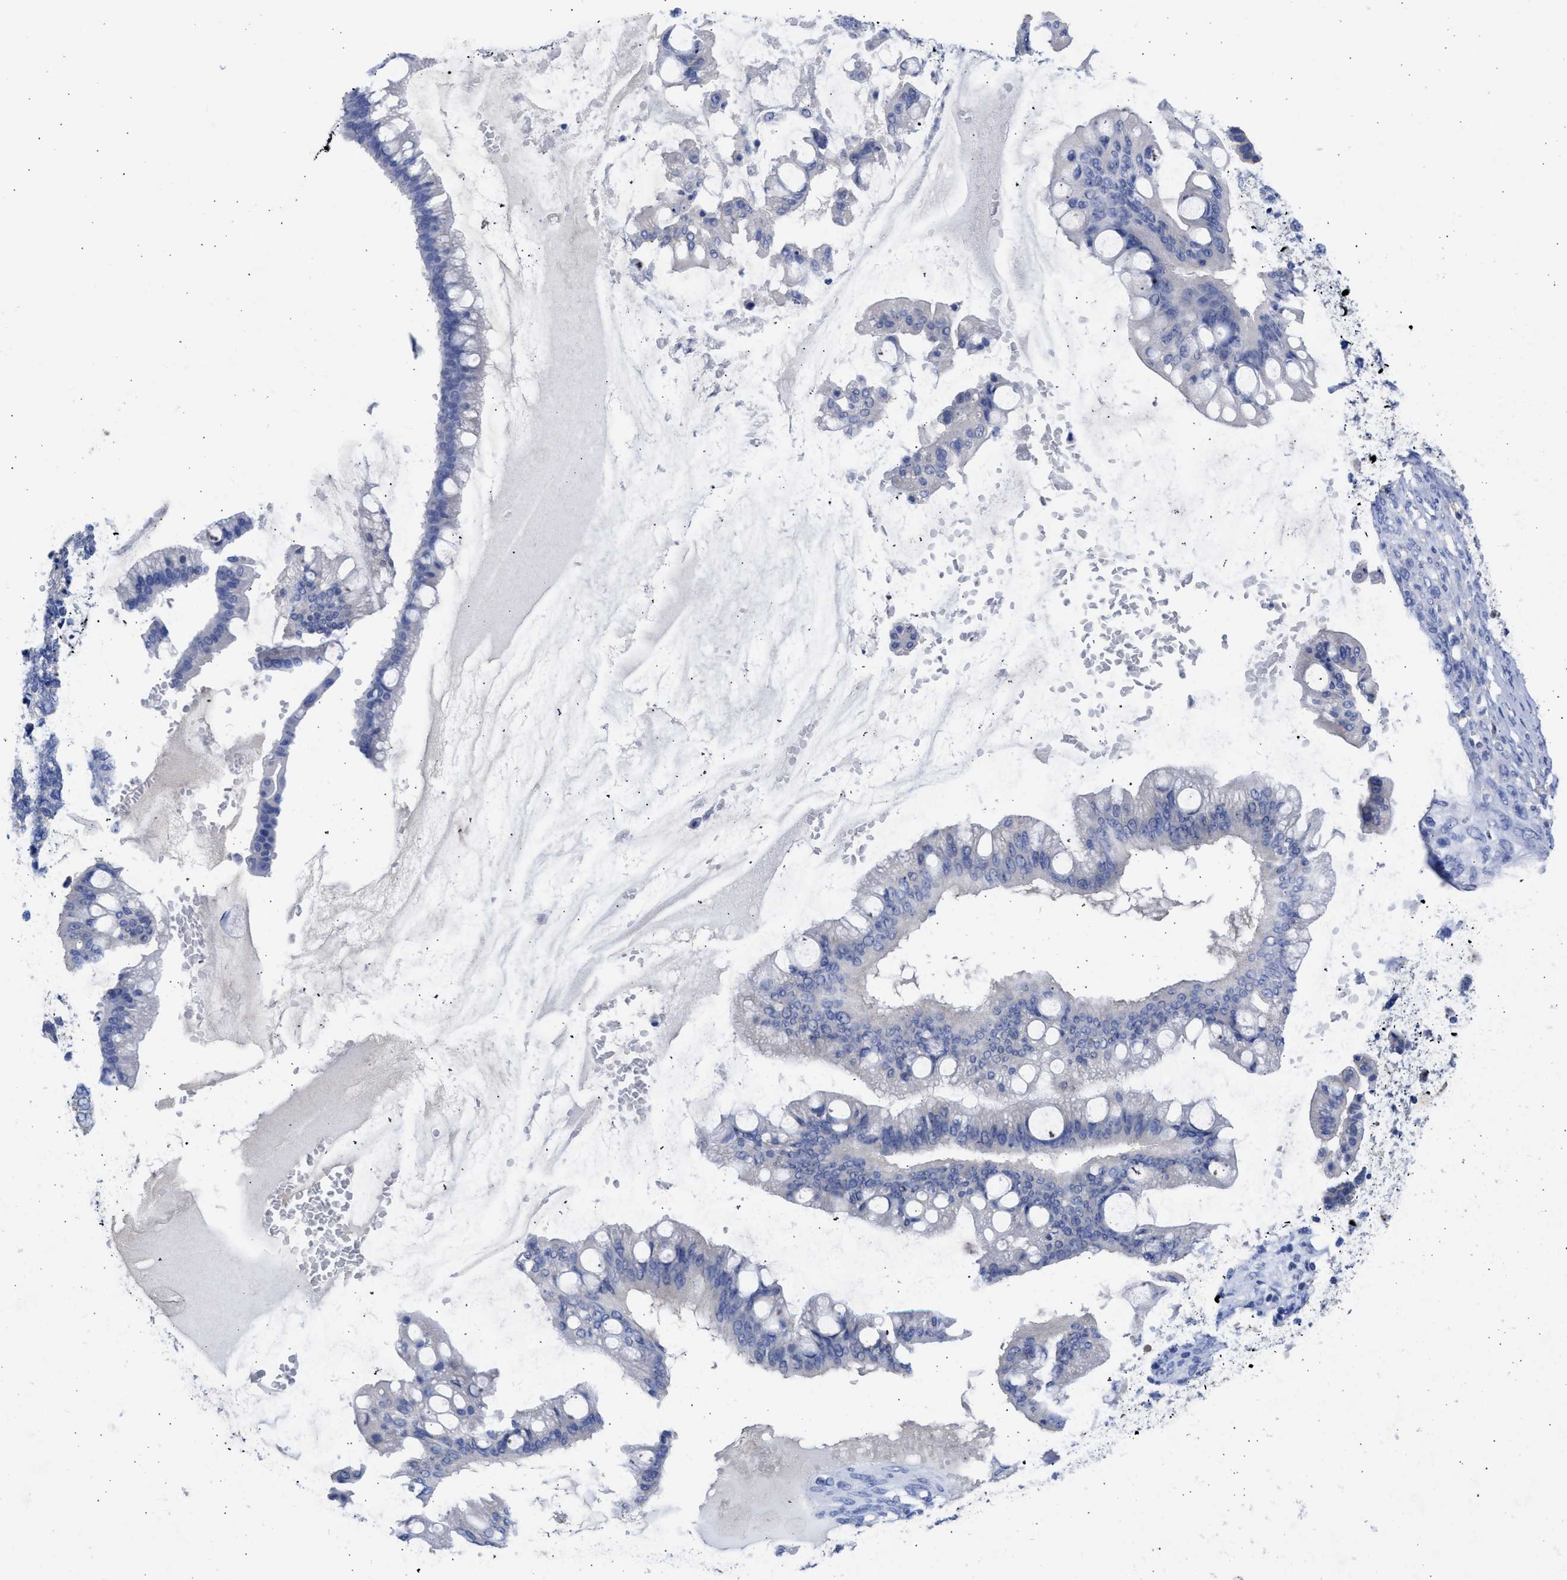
{"staining": {"intensity": "negative", "quantity": "none", "location": "none"}, "tissue": "ovarian cancer", "cell_type": "Tumor cells", "image_type": "cancer", "snomed": [{"axis": "morphology", "description": "Cystadenocarcinoma, mucinous, NOS"}, {"axis": "topography", "description": "Ovary"}], "caption": "High power microscopy histopathology image of an immunohistochemistry image of ovarian cancer (mucinous cystadenocarcinoma), revealing no significant positivity in tumor cells.", "gene": "RSPH1", "patient": {"sex": "female", "age": 73}}